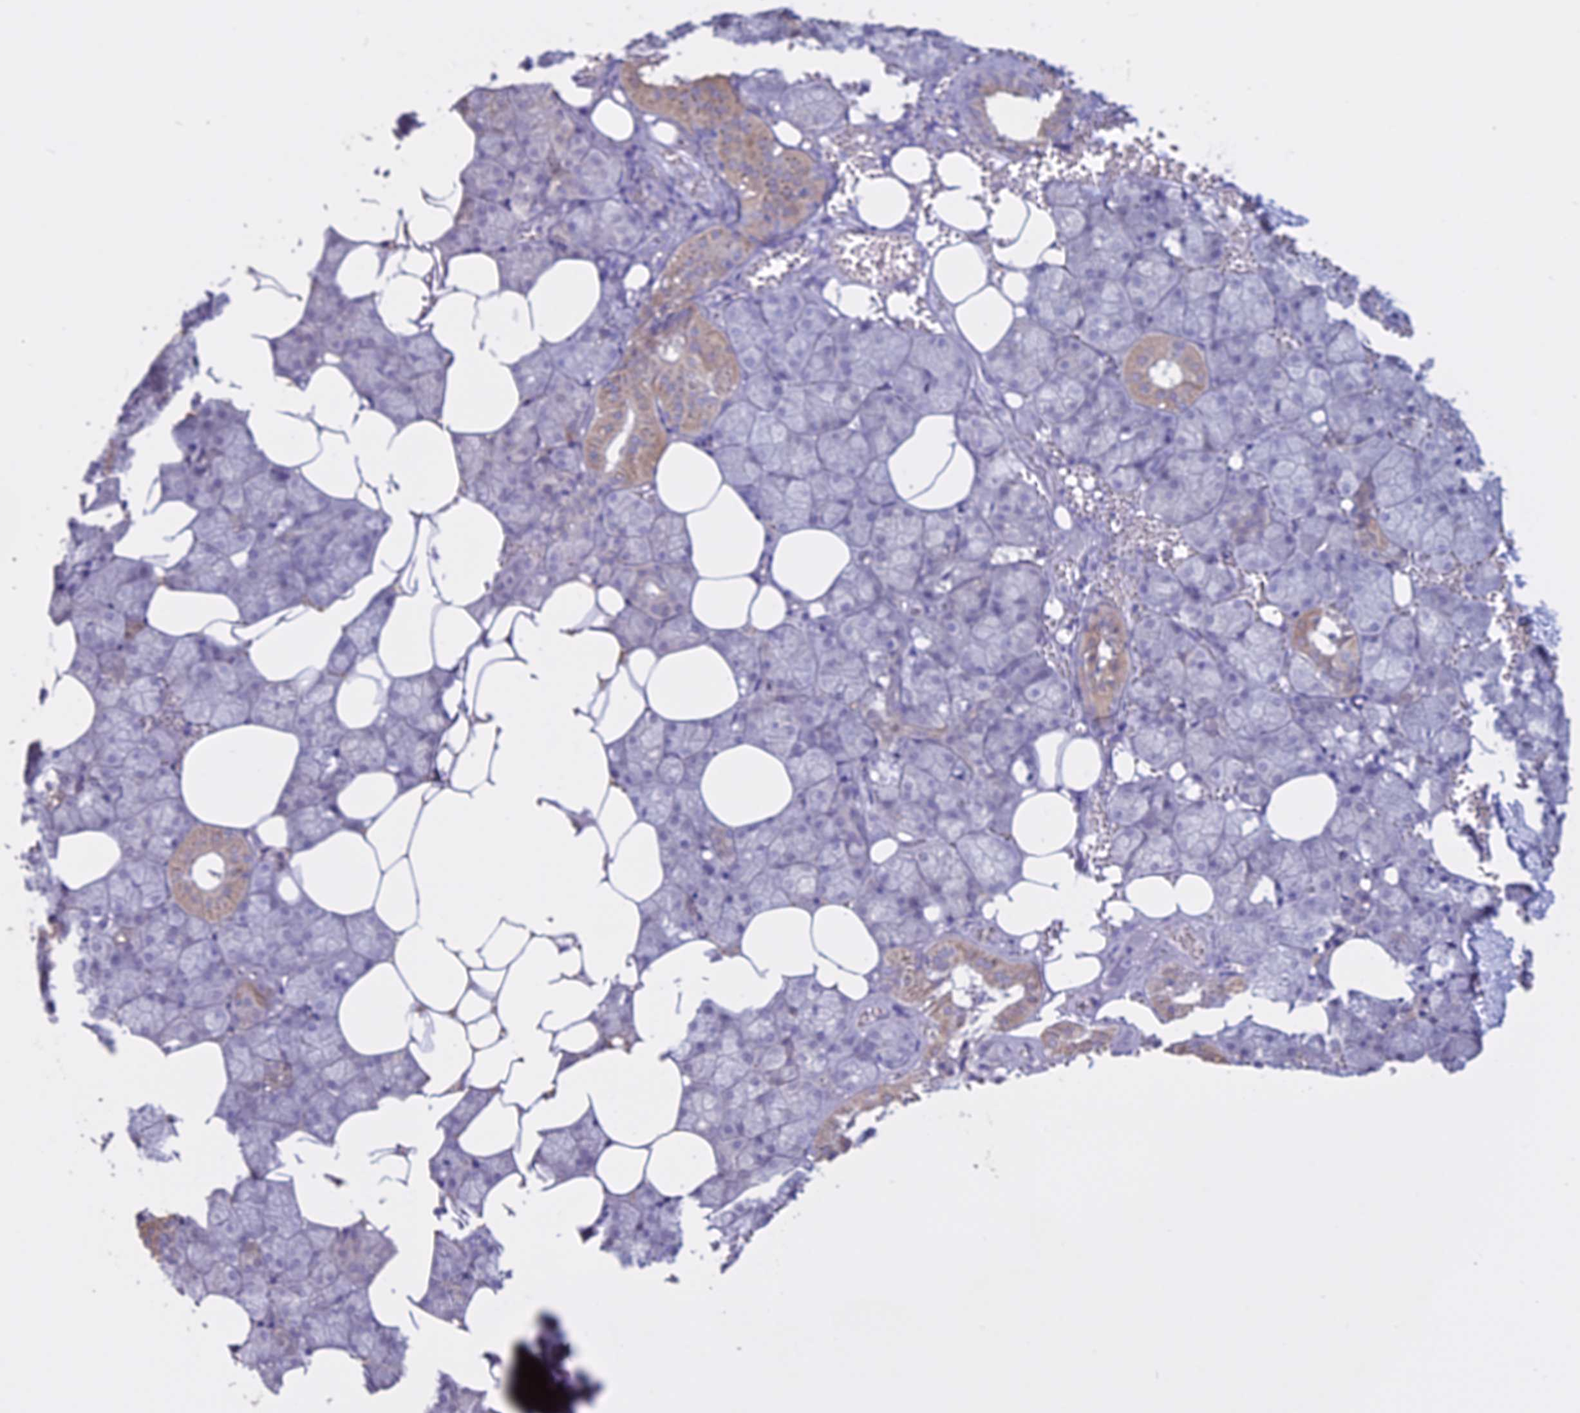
{"staining": {"intensity": "weak", "quantity": "<25%", "location": "cytoplasmic/membranous"}, "tissue": "salivary gland", "cell_type": "Glandular cells", "image_type": "normal", "snomed": [{"axis": "morphology", "description": "Normal tissue, NOS"}, {"axis": "topography", "description": "Salivary gland"}], "caption": "An immunohistochemistry image of benign salivary gland is shown. There is no staining in glandular cells of salivary gland. Brightfield microscopy of IHC stained with DAB (3,3'-diaminobenzidine) (brown) and hematoxylin (blue), captured at high magnification.", "gene": "LHFPL2", "patient": {"sex": "male", "age": 62}}